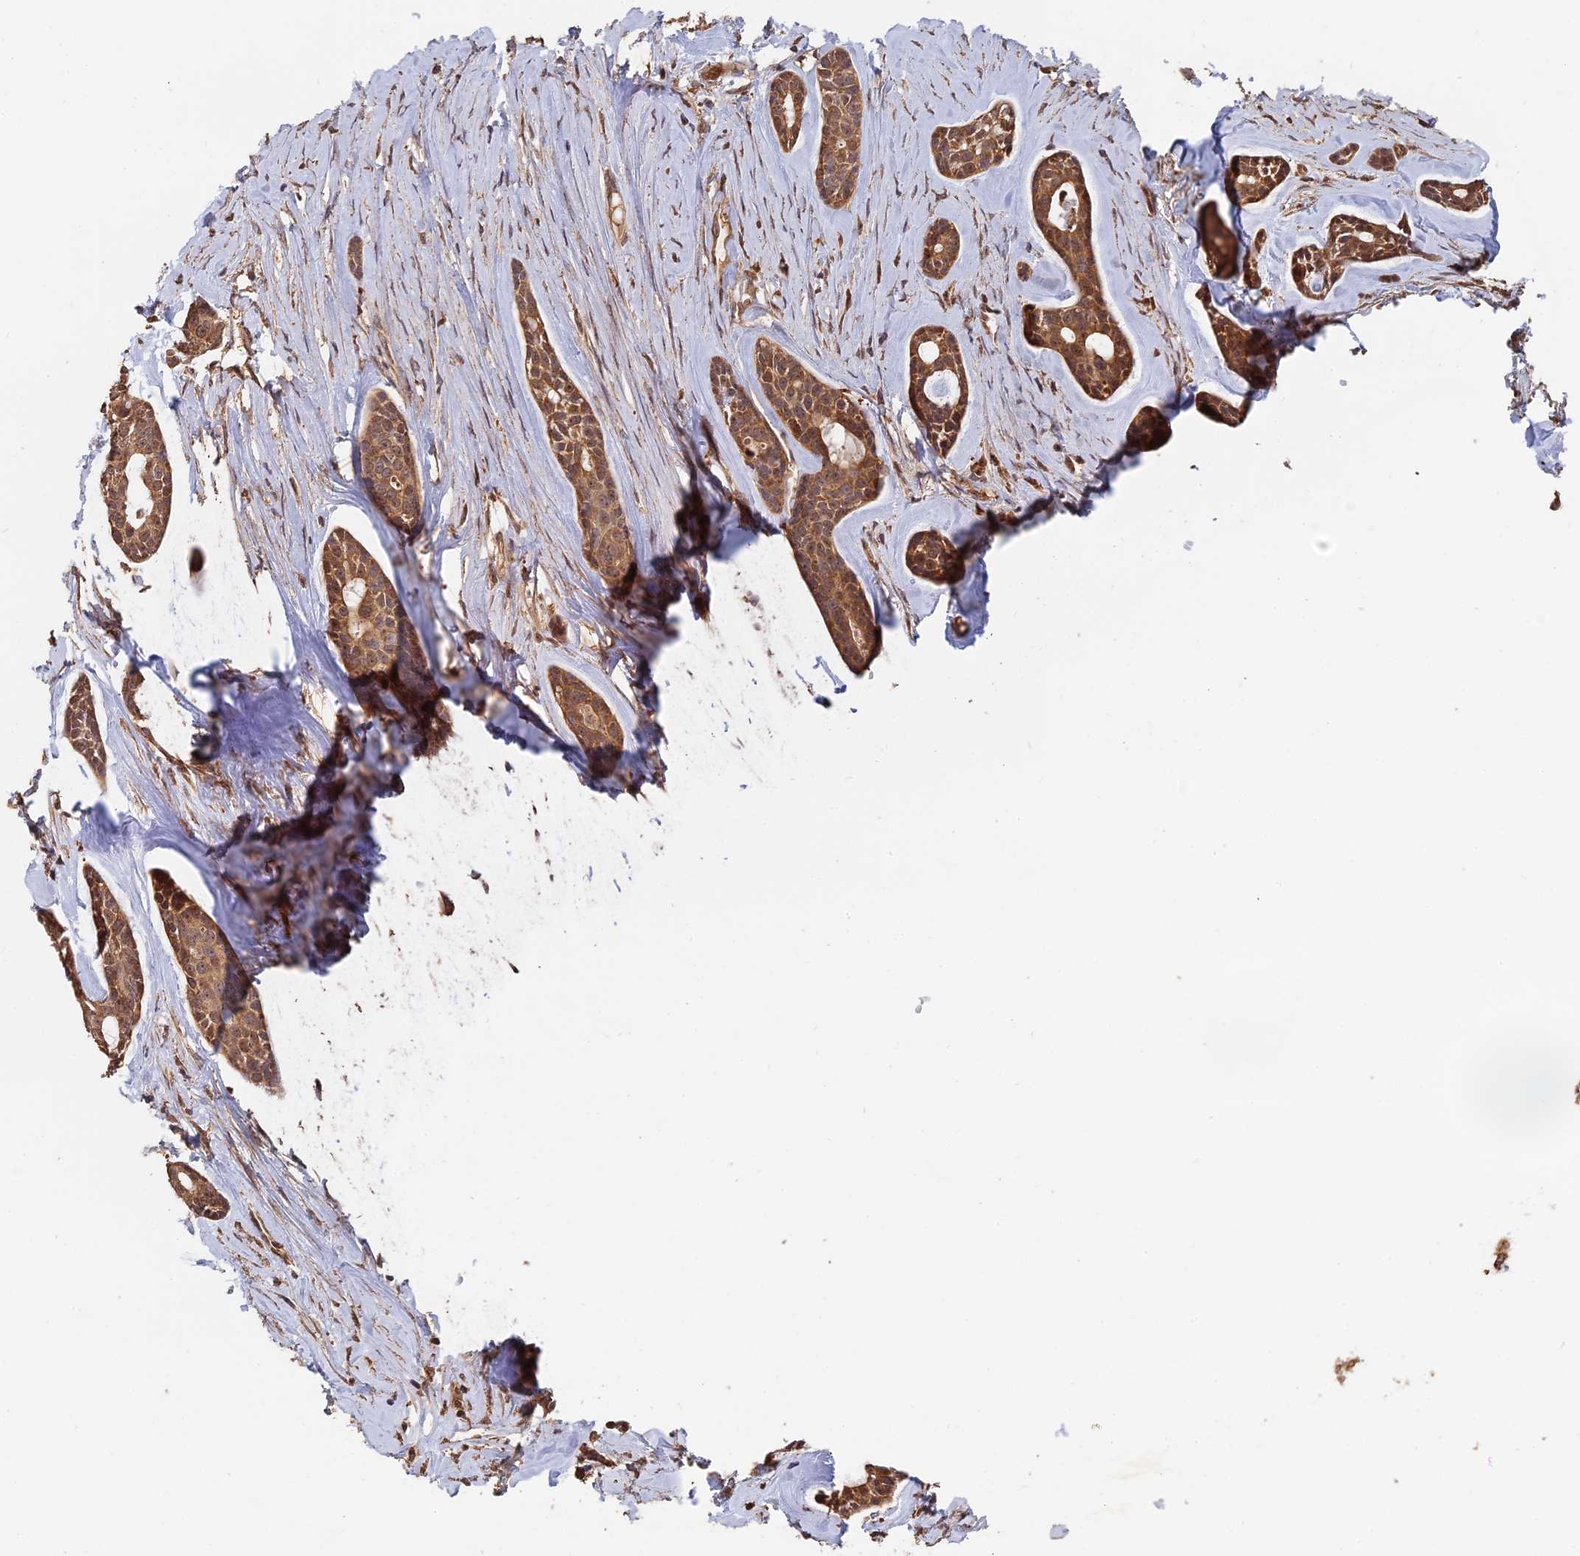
{"staining": {"intensity": "moderate", "quantity": ">75%", "location": "cytoplasmic/membranous"}, "tissue": "head and neck cancer", "cell_type": "Tumor cells", "image_type": "cancer", "snomed": [{"axis": "morphology", "description": "Adenocarcinoma, NOS"}, {"axis": "topography", "description": "Subcutis"}, {"axis": "topography", "description": "Head-Neck"}], "caption": "The micrograph reveals a brown stain indicating the presence of a protein in the cytoplasmic/membranous of tumor cells in head and neck cancer.", "gene": "SAC3D1", "patient": {"sex": "female", "age": 73}}